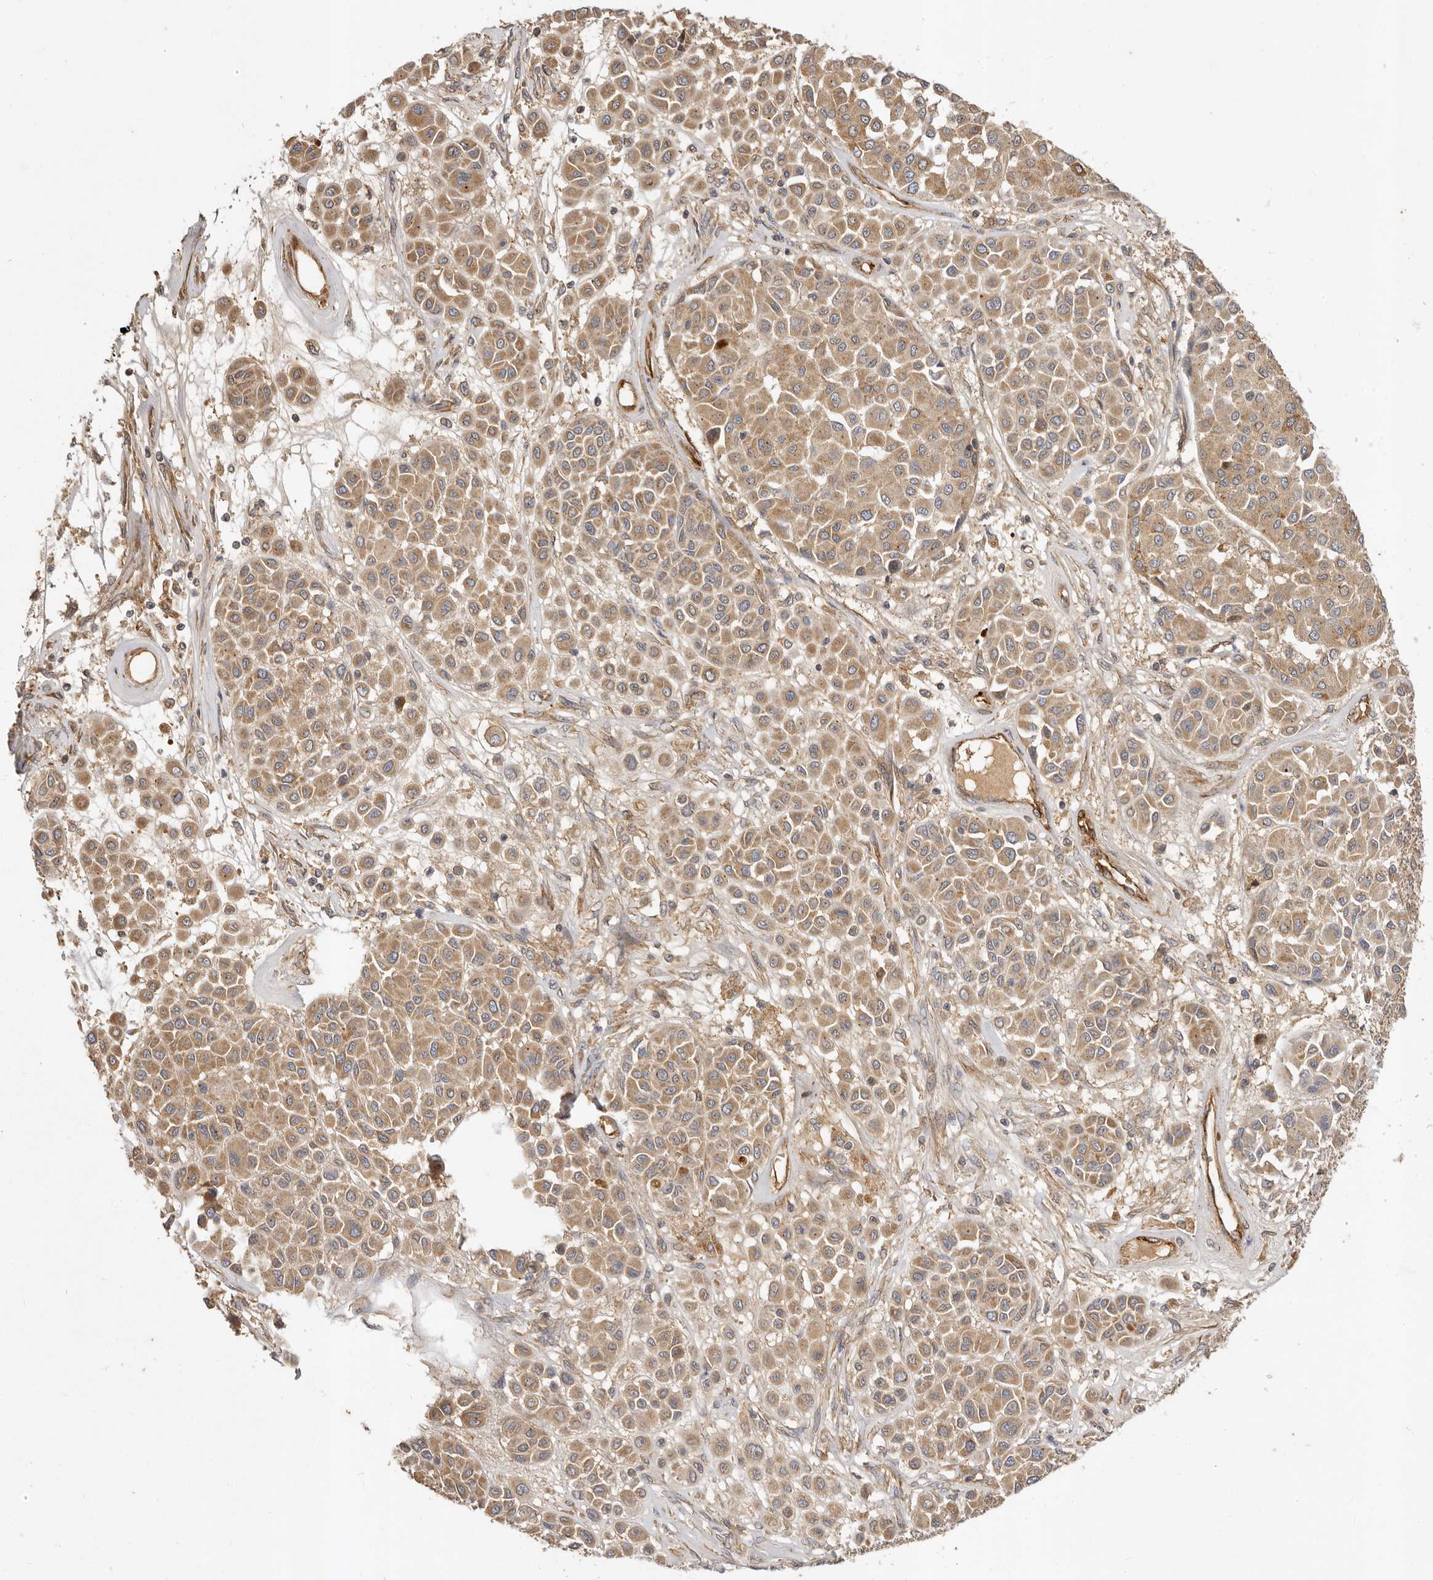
{"staining": {"intensity": "moderate", "quantity": ">75%", "location": "cytoplasmic/membranous"}, "tissue": "melanoma", "cell_type": "Tumor cells", "image_type": "cancer", "snomed": [{"axis": "morphology", "description": "Malignant melanoma, Metastatic site"}, {"axis": "topography", "description": "Soft tissue"}], "caption": "The micrograph exhibits a brown stain indicating the presence of a protein in the cytoplasmic/membranous of tumor cells in malignant melanoma (metastatic site). Ihc stains the protein of interest in brown and the nuclei are stained blue.", "gene": "ADAMTS9", "patient": {"sex": "male", "age": 41}}